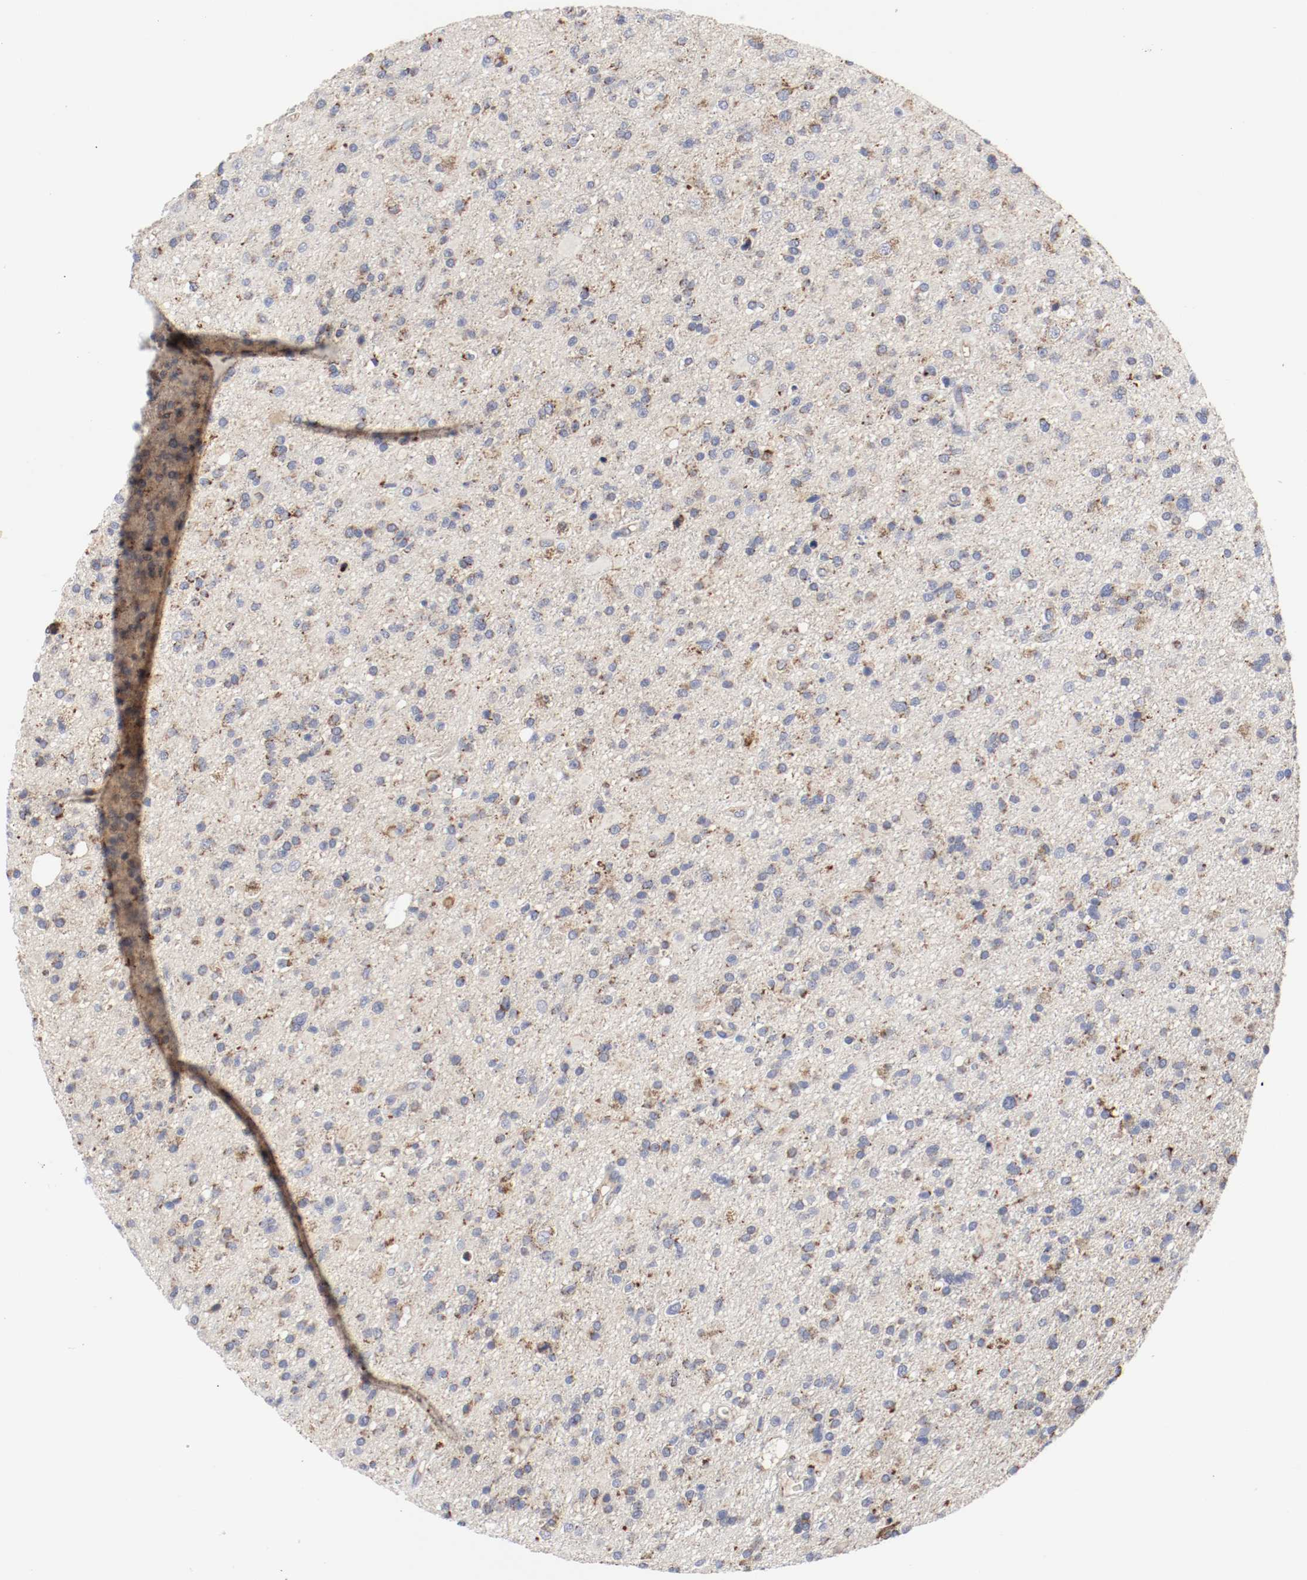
{"staining": {"intensity": "weak", "quantity": "<25%", "location": "cytoplasmic/membranous"}, "tissue": "glioma", "cell_type": "Tumor cells", "image_type": "cancer", "snomed": [{"axis": "morphology", "description": "Glioma, malignant, High grade"}, {"axis": "topography", "description": "Brain"}], "caption": "Immunohistochemical staining of glioma exhibits no significant positivity in tumor cells. (DAB immunohistochemistry, high magnification).", "gene": "AFG3L2", "patient": {"sex": "male", "age": 33}}